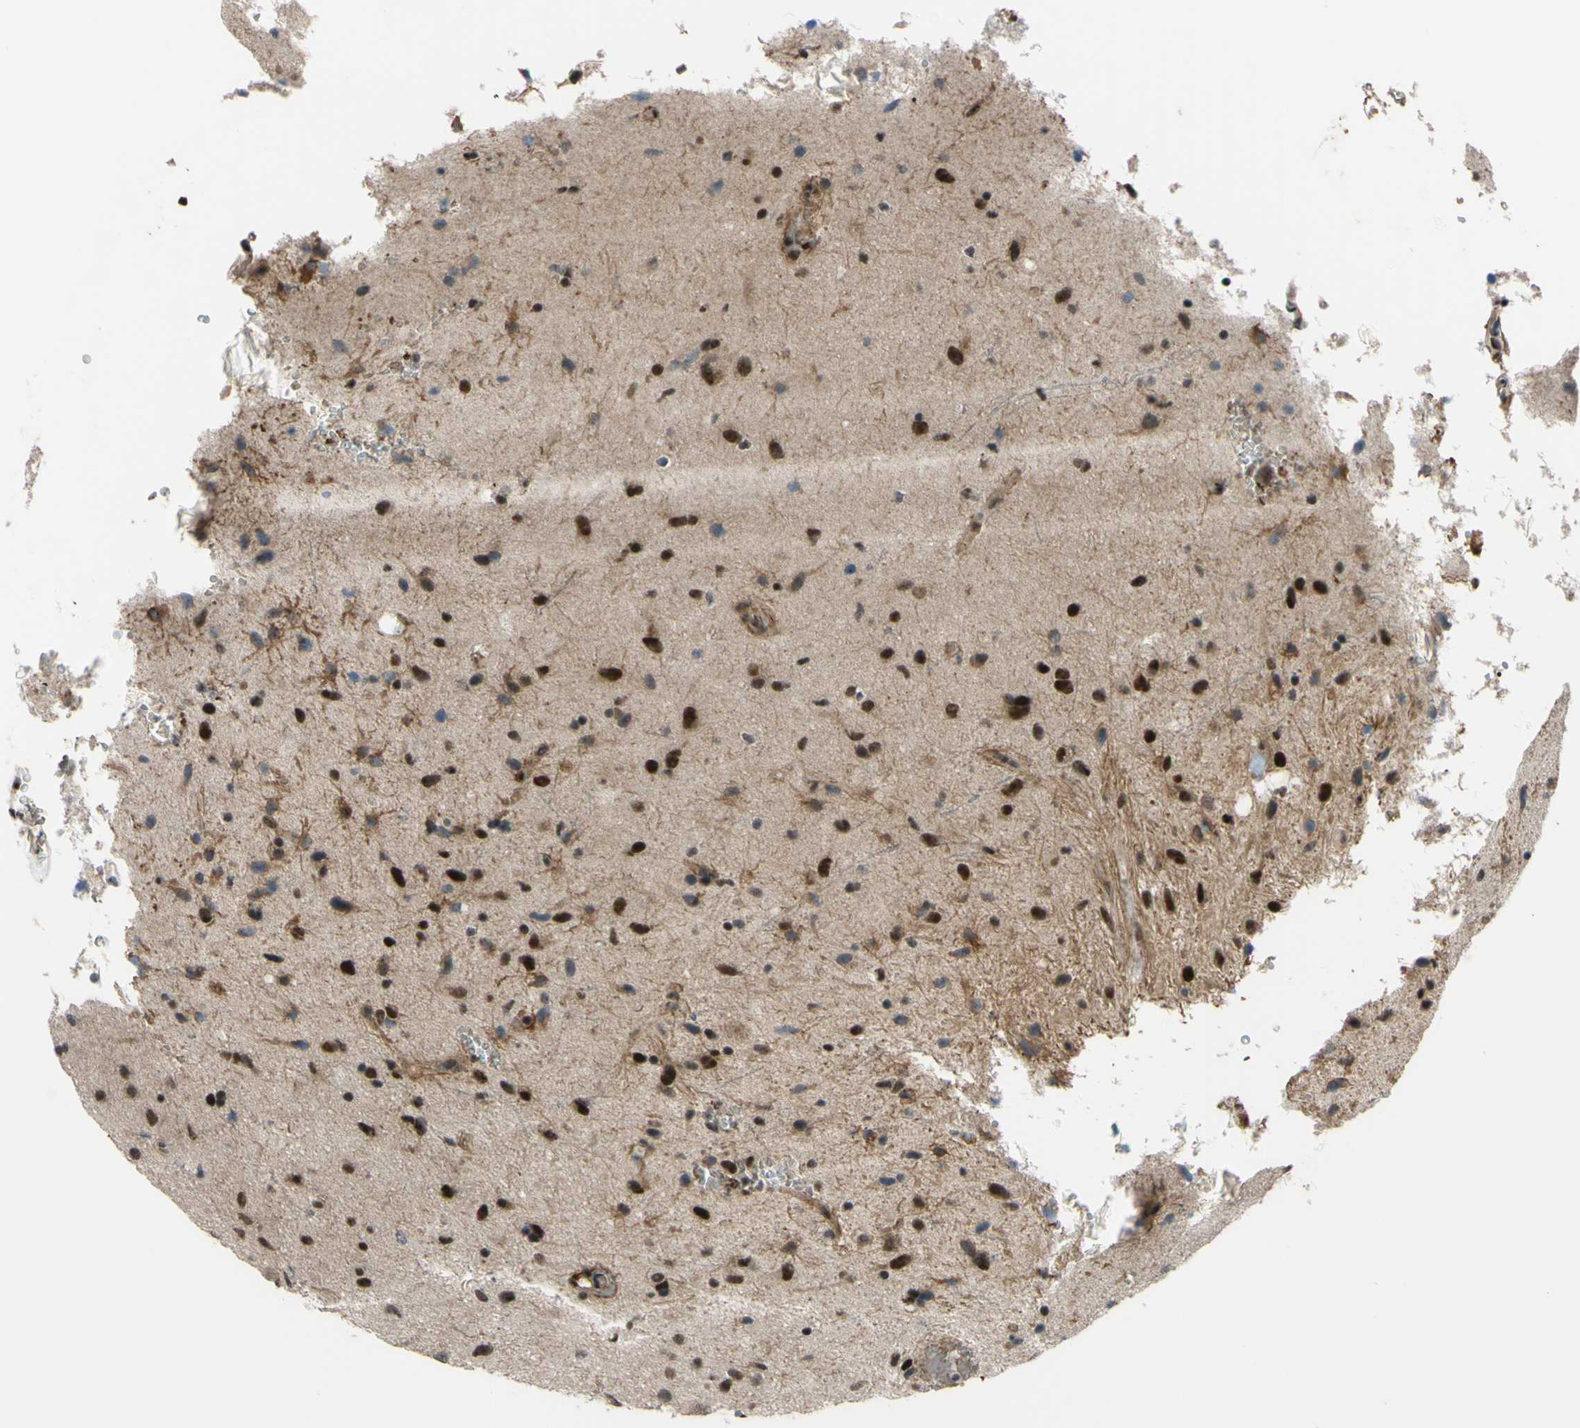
{"staining": {"intensity": "moderate", "quantity": ">75%", "location": "nuclear"}, "tissue": "glioma", "cell_type": "Tumor cells", "image_type": "cancer", "snomed": [{"axis": "morphology", "description": "Glioma, malignant, Low grade"}, {"axis": "topography", "description": "Brain"}], "caption": "This histopathology image demonstrates glioma stained with IHC to label a protein in brown. The nuclear of tumor cells show moderate positivity for the protein. Nuclei are counter-stained blue.", "gene": "THAP12", "patient": {"sex": "male", "age": 77}}